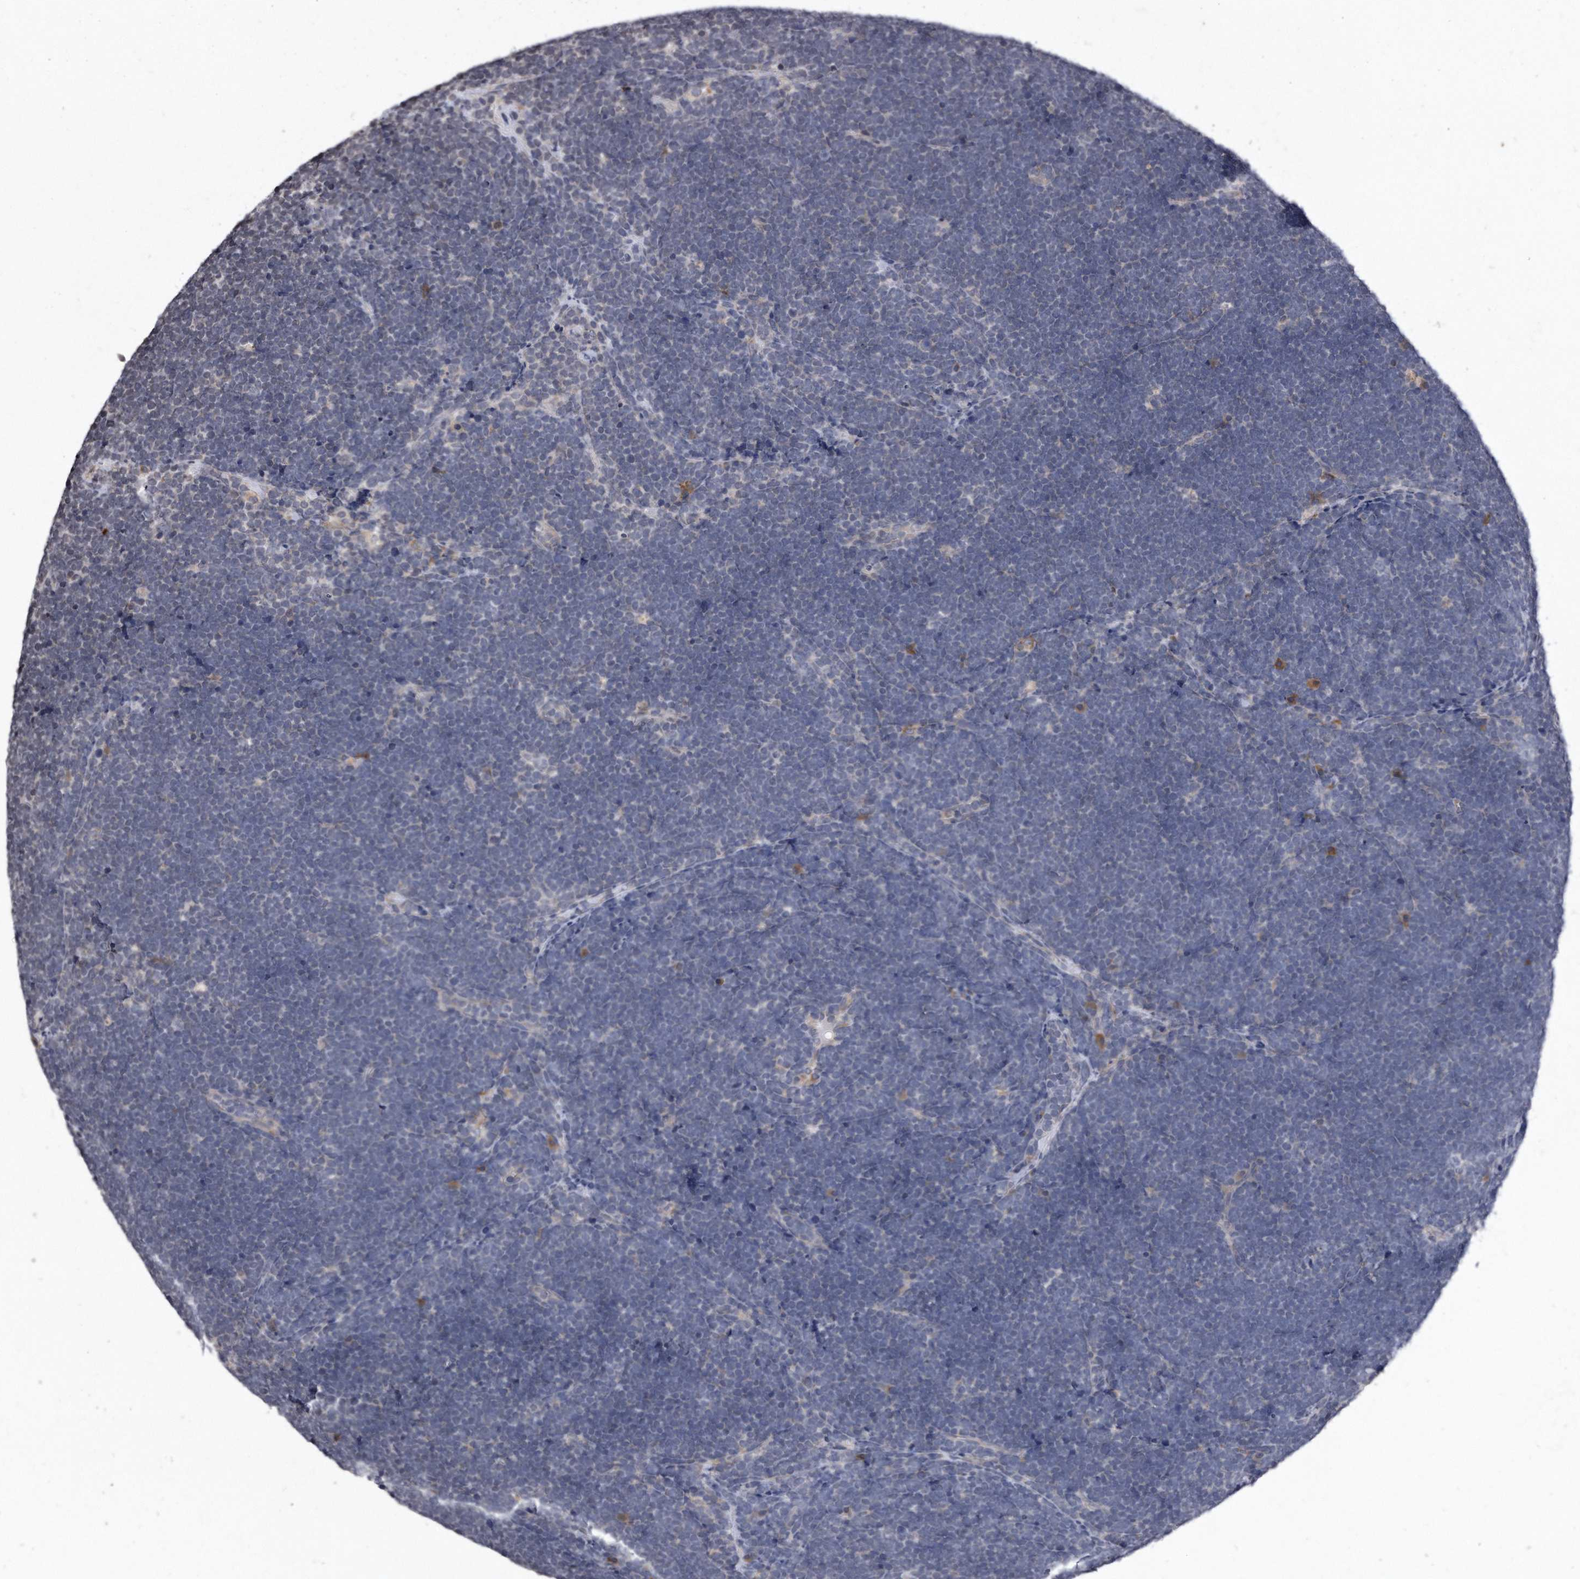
{"staining": {"intensity": "negative", "quantity": "none", "location": "none"}, "tissue": "lymphoma", "cell_type": "Tumor cells", "image_type": "cancer", "snomed": [{"axis": "morphology", "description": "Malignant lymphoma, non-Hodgkin's type, High grade"}, {"axis": "topography", "description": "Lymph node"}], "caption": "Lymphoma stained for a protein using IHC reveals no expression tumor cells.", "gene": "DAB1", "patient": {"sex": "male", "age": 13}}